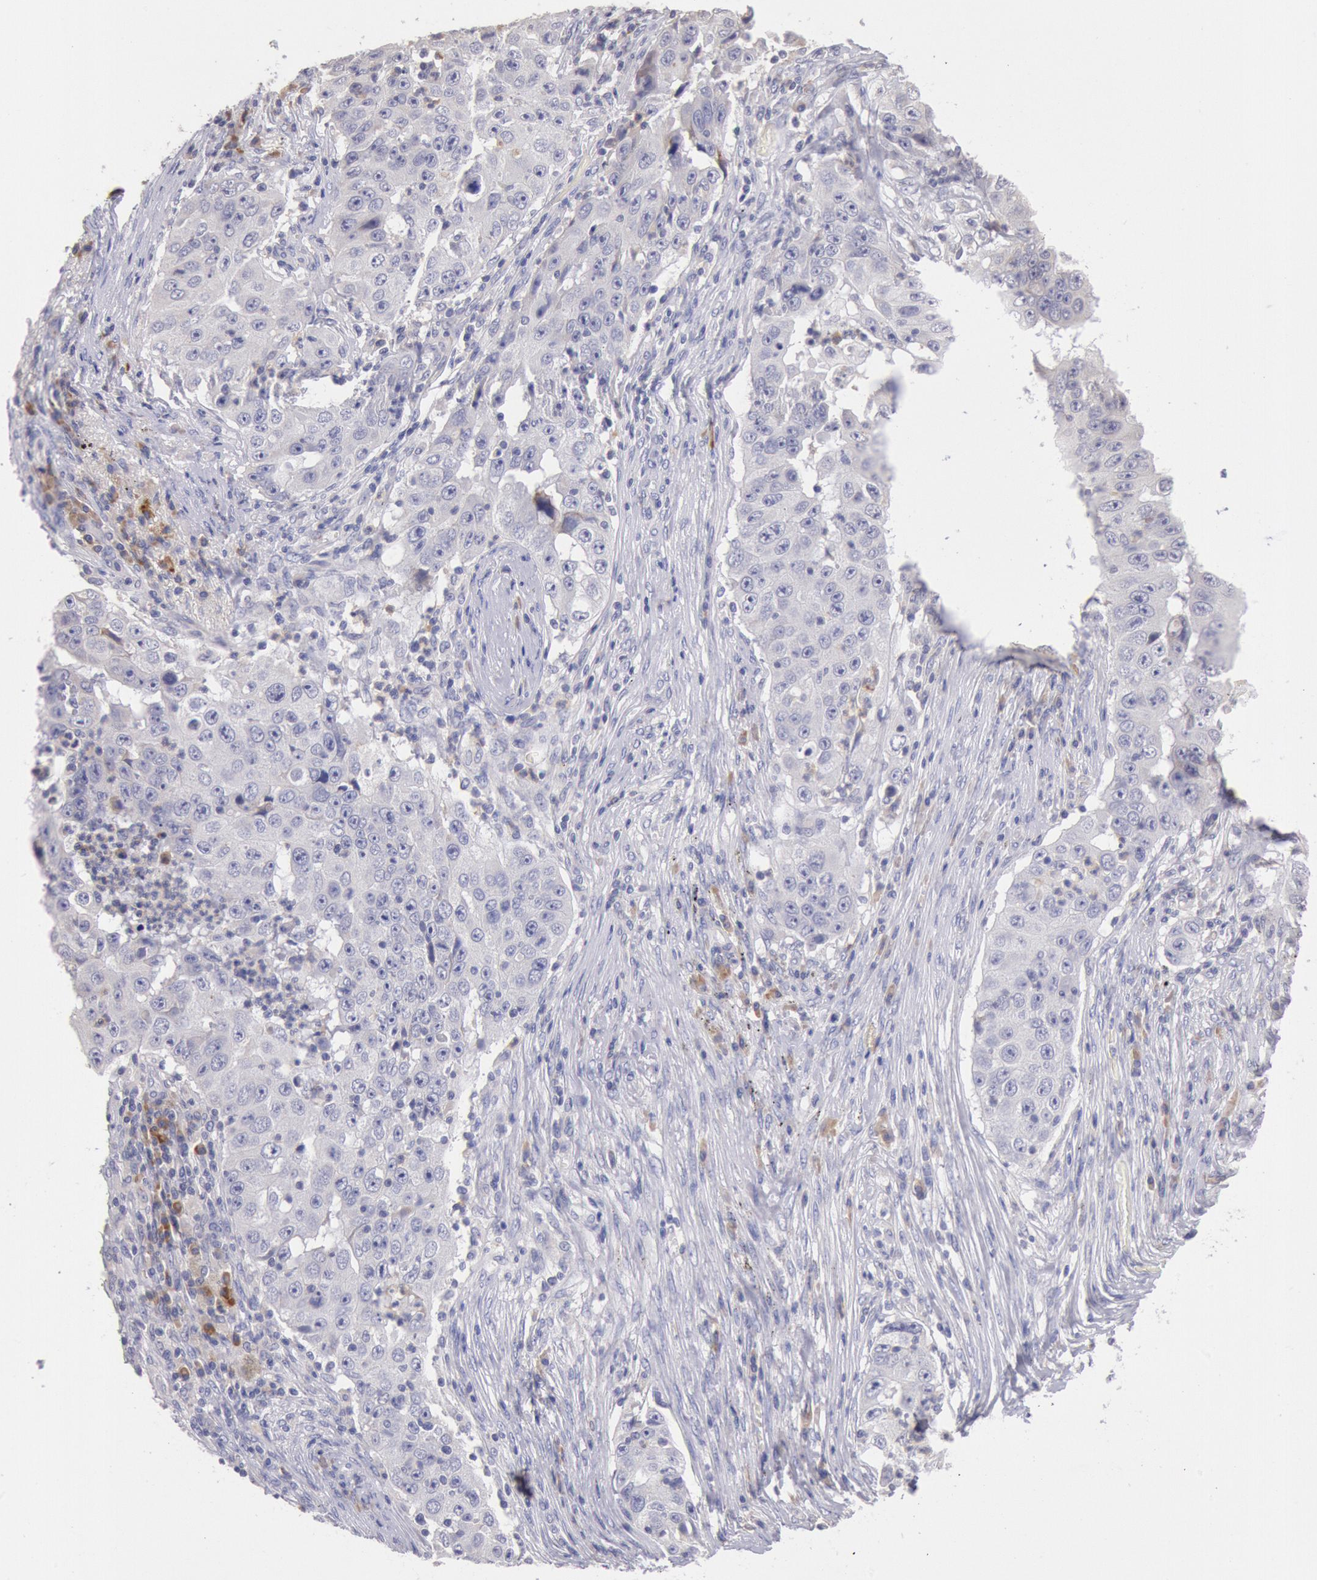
{"staining": {"intensity": "negative", "quantity": "none", "location": "none"}, "tissue": "lung cancer", "cell_type": "Tumor cells", "image_type": "cancer", "snomed": [{"axis": "morphology", "description": "Squamous cell carcinoma, NOS"}, {"axis": "topography", "description": "Lung"}], "caption": "An immunohistochemistry (IHC) histopathology image of lung cancer is shown. There is no staining in tumor cells of lung cancer.", "gene": "GAL3ST1", "patient": {"sex": "male", "age": 64}}